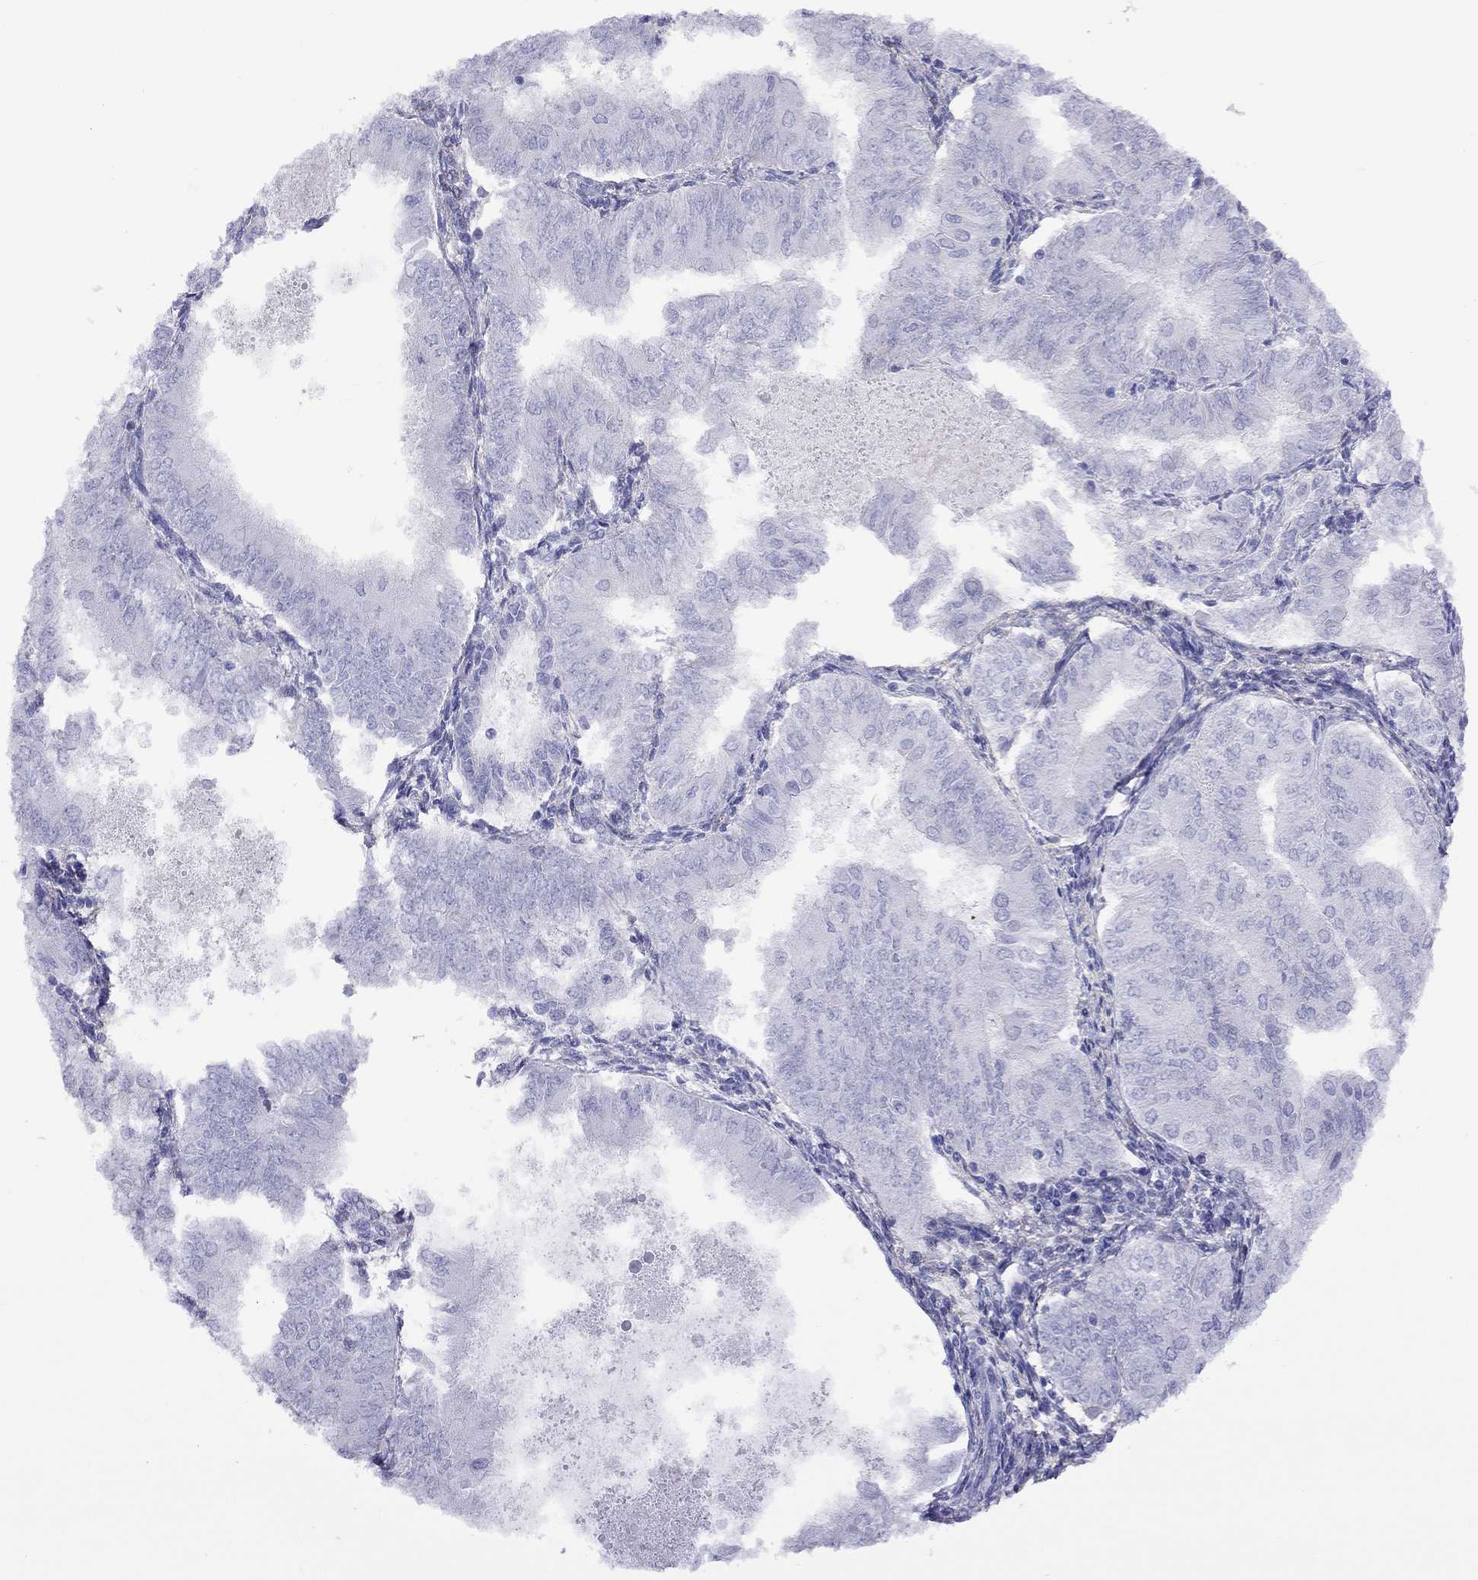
{"staining": {"intensity": "negative", "quantity": "none", "location": "none"}, "tissue": "endometrial cancer", "cell_type": "Tumor cells", "image_type": "cancer", "snomed": [{"axis": "morphology", "description": "Adenocarcinoma, NOS"}, {"axis": "topography", "description": "Endometrium"}], "caption": "Tumor cells are negative for brown protein staining in endometrial adenocarcinoma. (DAB (3,3'-diaminobenzidine) IHC visualized using brightfield microscopy, high magnification).", "gene": "SLC30A8", "patient": {"sex": "female", "age": 53}}